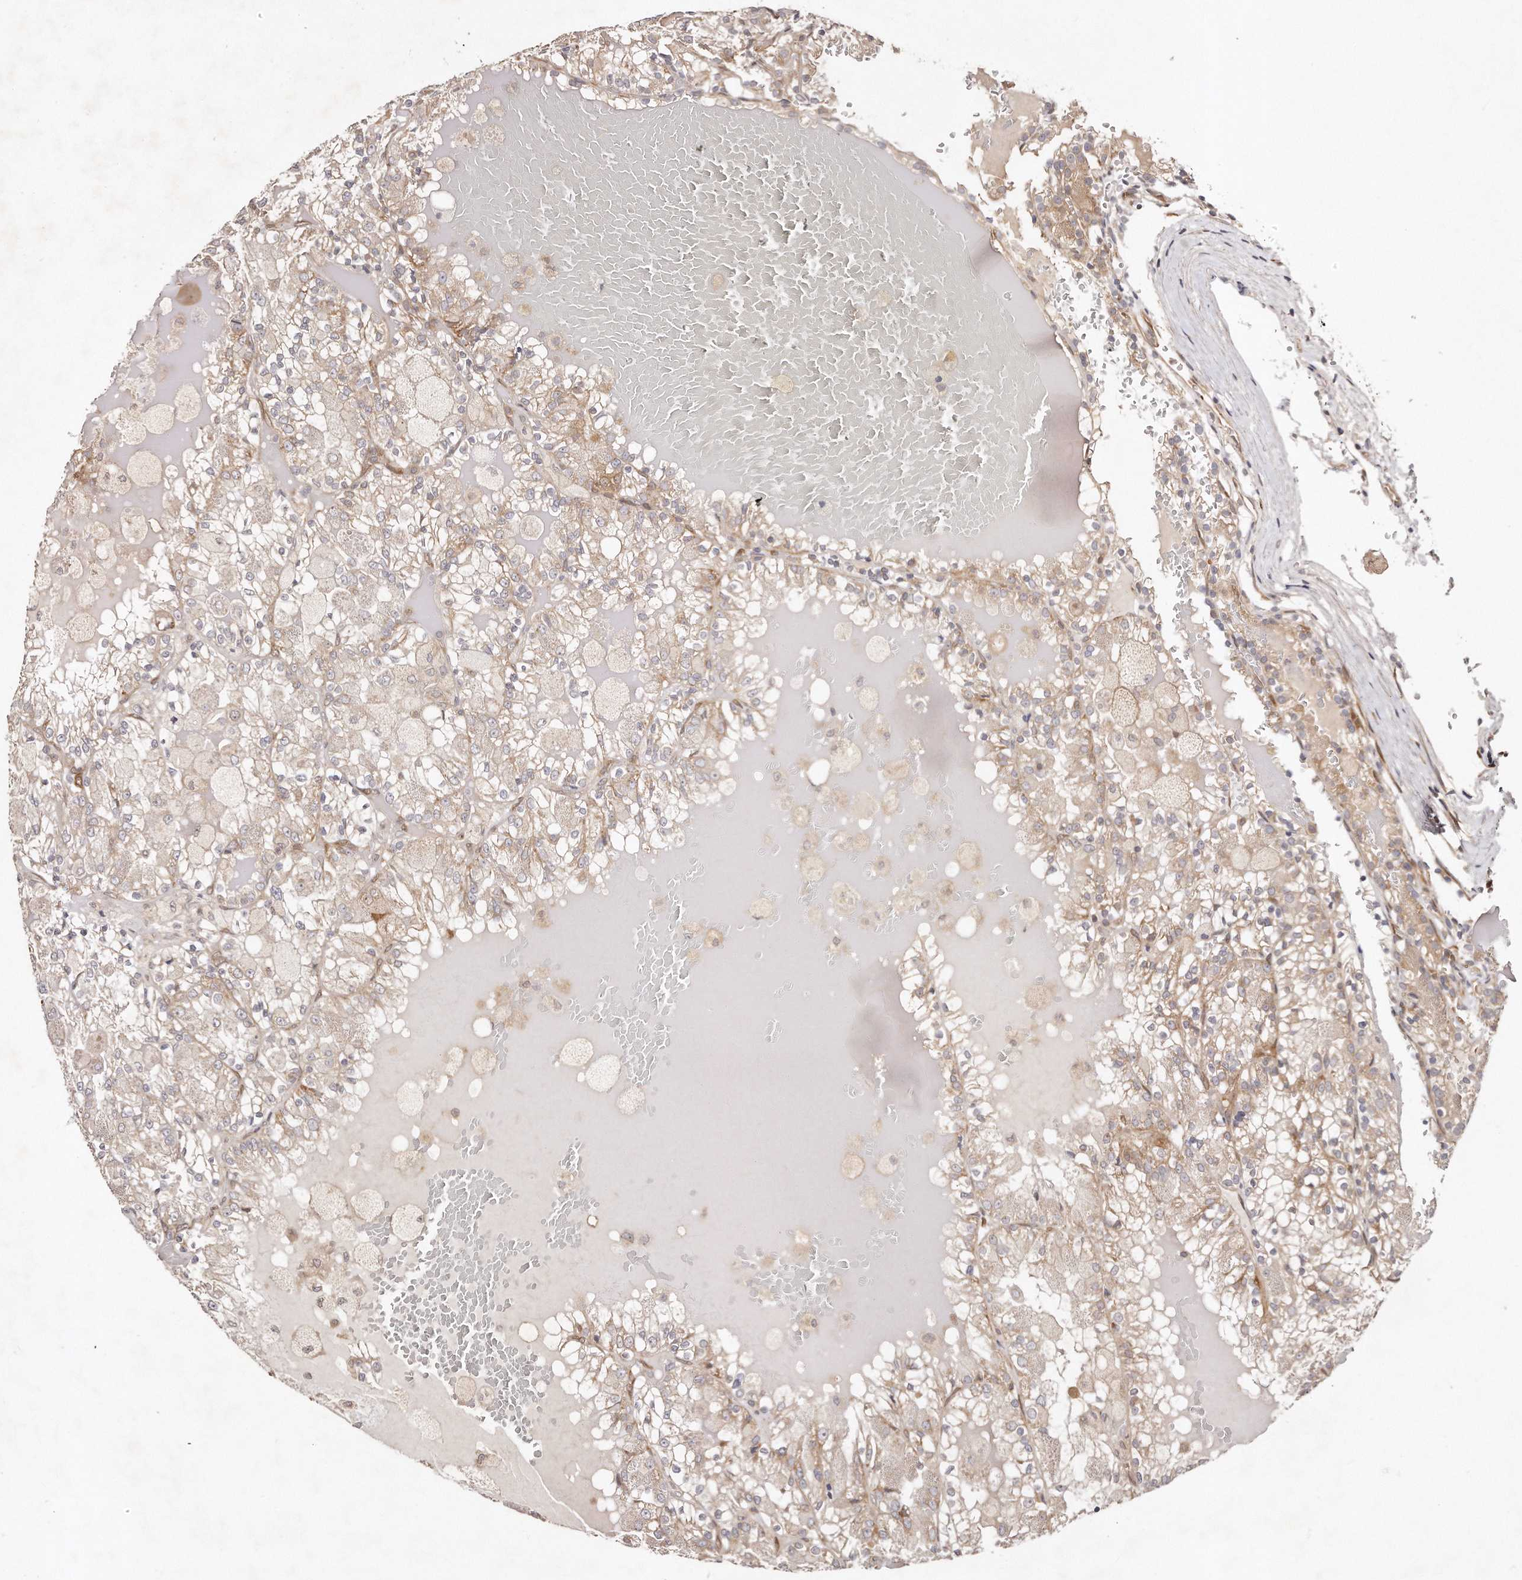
{"staining": {"intensity": "weak", "quantity": ">75%", "location": "cytoplasmic/membranous"}, "tissue": "renal cancer", "cell_type": "Tumor cells", "image_type": "cancer", "snomed": [{"axis": "morphology", "description": "Adenocarcinoma, NOS"}, {"axis": "topography", "description": "Kidney"}], "caption": "Brown immunohistochemical staining in renal adenocarcinoma reveals weak cytoplasmic/membranous positivity in approximately >75% of tumor cells.", "gene": "GBP4", "patient": {"sex": "female", "age": 56}}